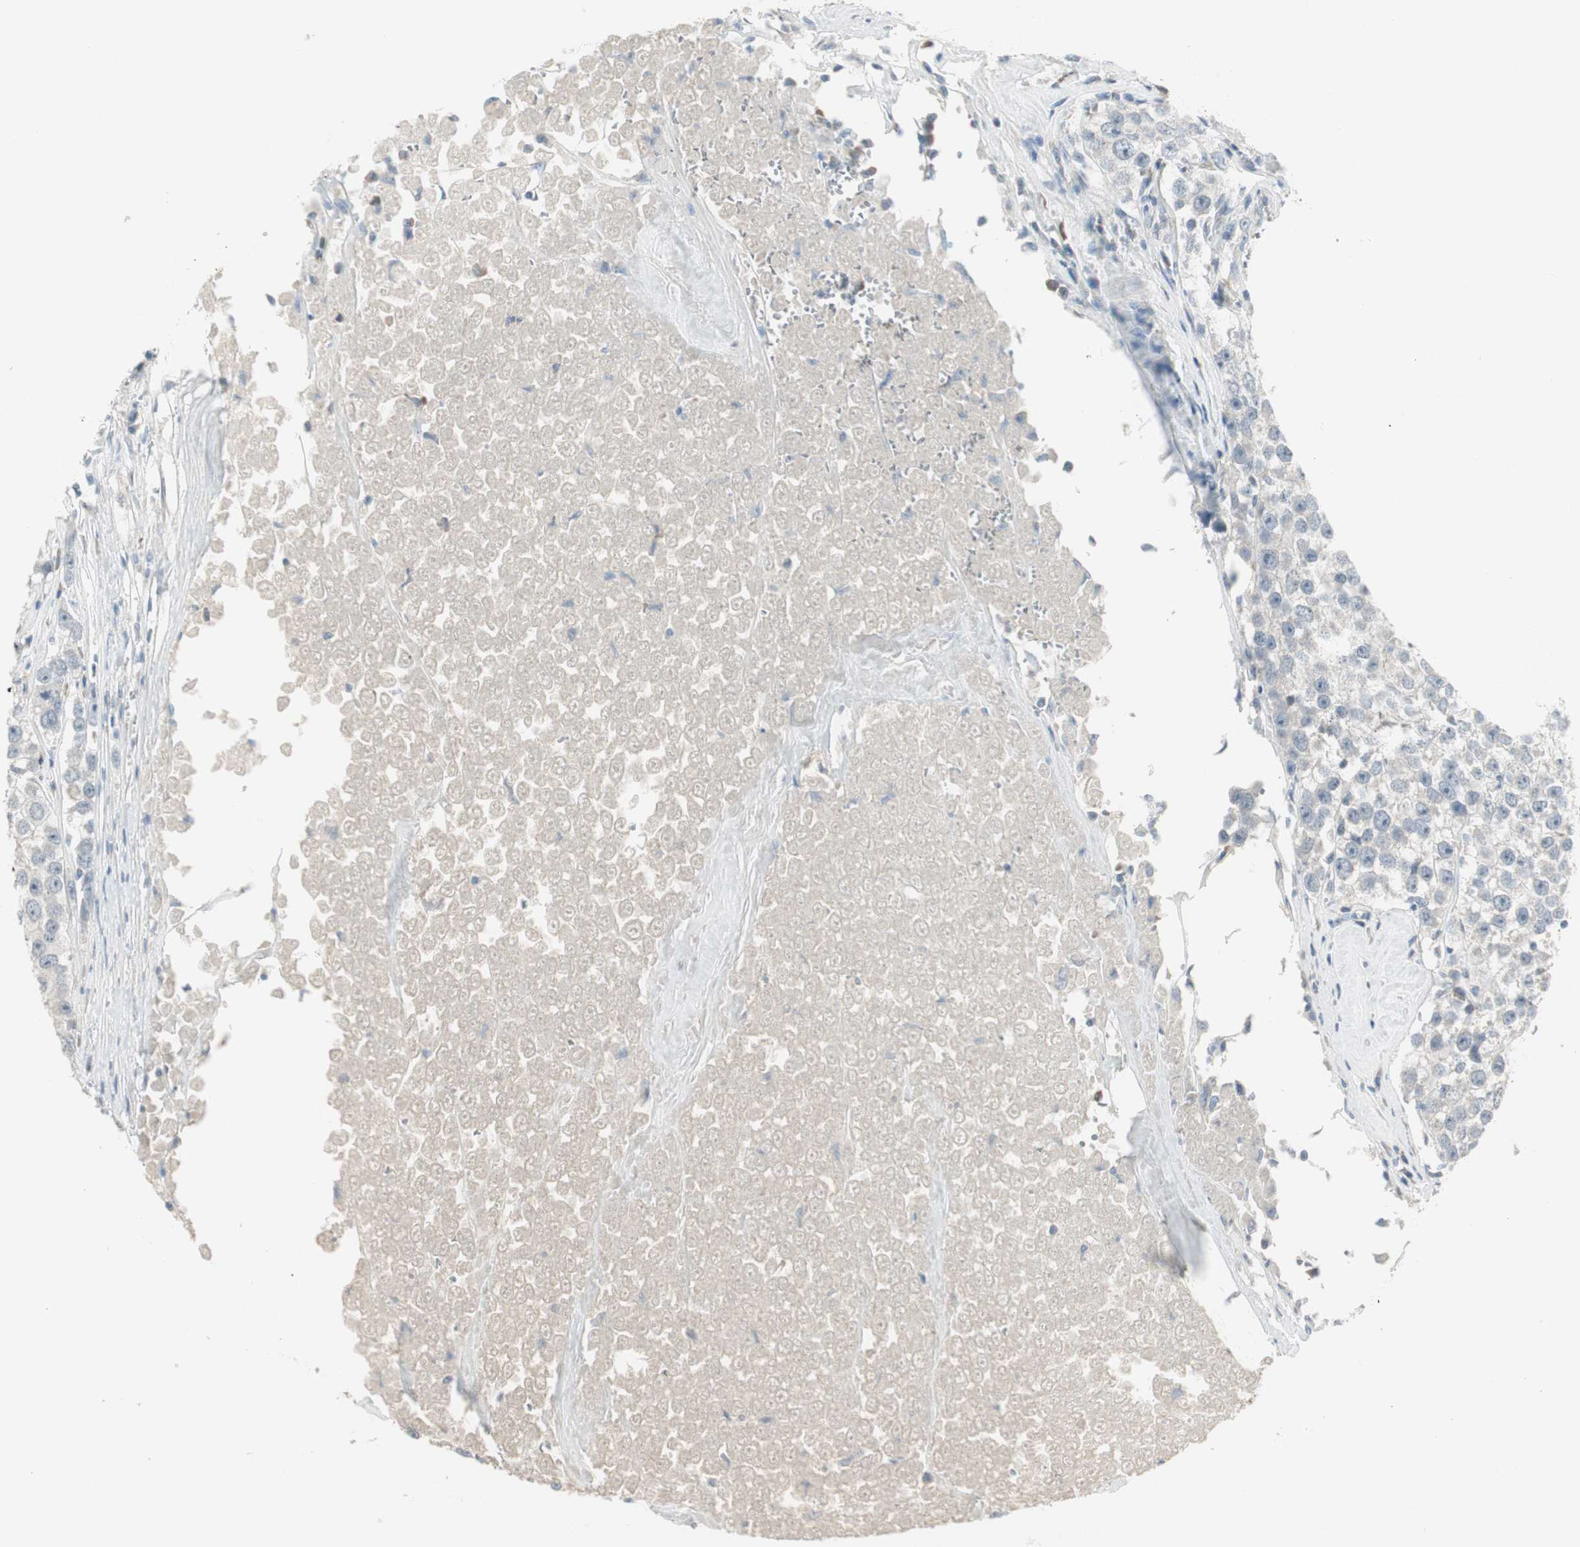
{"staining": {"intensity": "negative", "quantity": "none", "location": "none"}, "tissue": "testis cancer", "cell_type": "Tumor cells", "image_type": "cancer", "snomed": [{"axis": "morphology", "description": "Seminoma, NOS"}, {"axis": "morphology", "description": "Carcinoma, Embryonal, NOS"}, {"axis": "topography", "description": "Testis"}], "caption": "Tumor cells show no significant expression in testis cancer (seminoma). (DAB IHC with hematoxylin counter stain).", "gene": "EVA1A", "patient": {"sex": "male", "age": 52}}